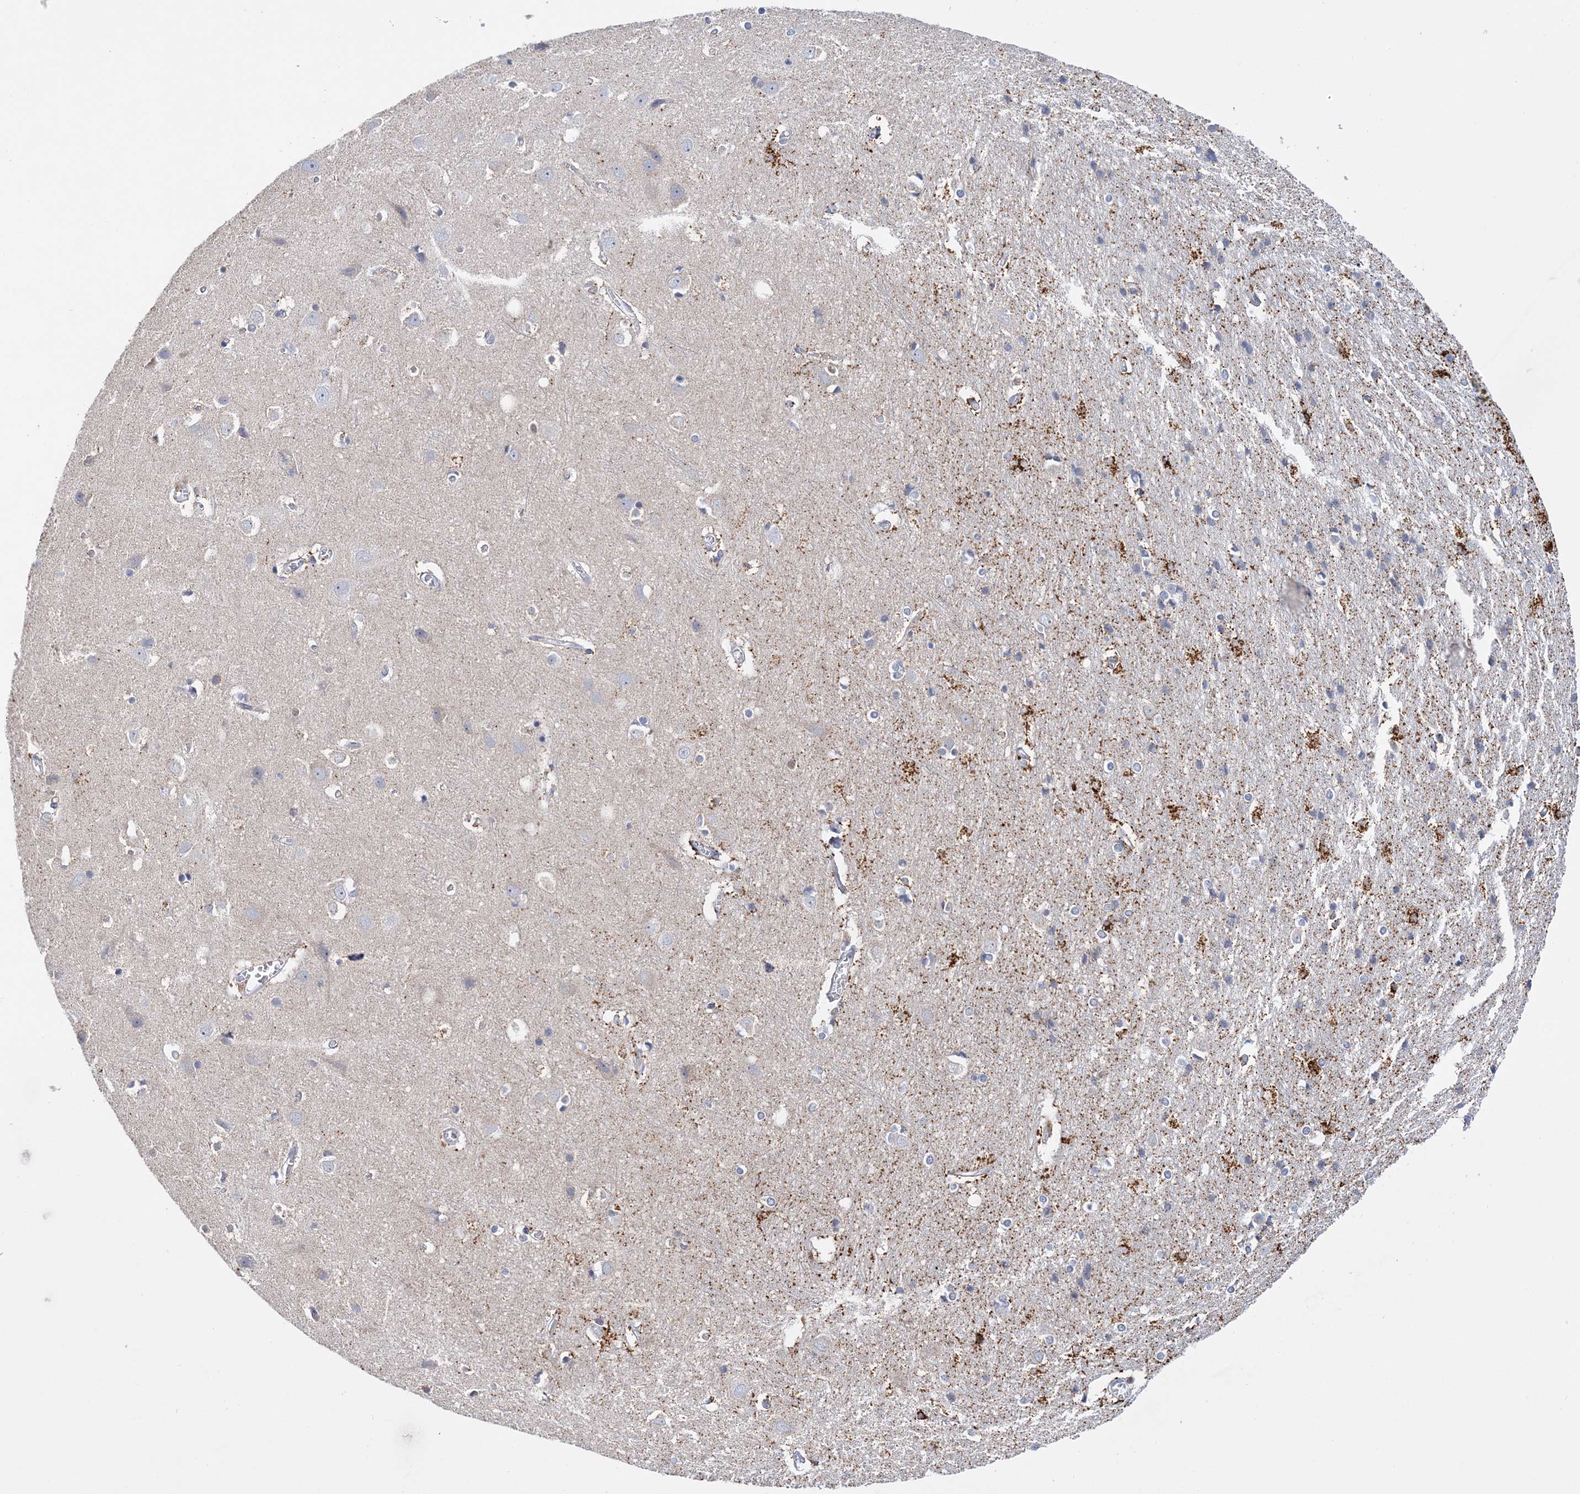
{"staining": {"intensity": "negative", "quantity": "none", "location": "none"}, "tissue": "cerebral cortex", "cell_type": "Endothelial cells", "image_type": "normal", "snomed": [{"axis": "morphology", "description": "Normal tissue, NOS"}, {"axis": "topography", "description": "Cerebral cortex"}], "caption": "Cerebral cortex was stained to show a protein in brown. There is no significant staining in endothelial cells. The staining is performed using DAB (3,3'-diaminobenzidine) brown chromogen with nuclei counter-stained in using hematoxylin.", "gene": "NIT2", "patient": {"sex": "male", "age": 54}}